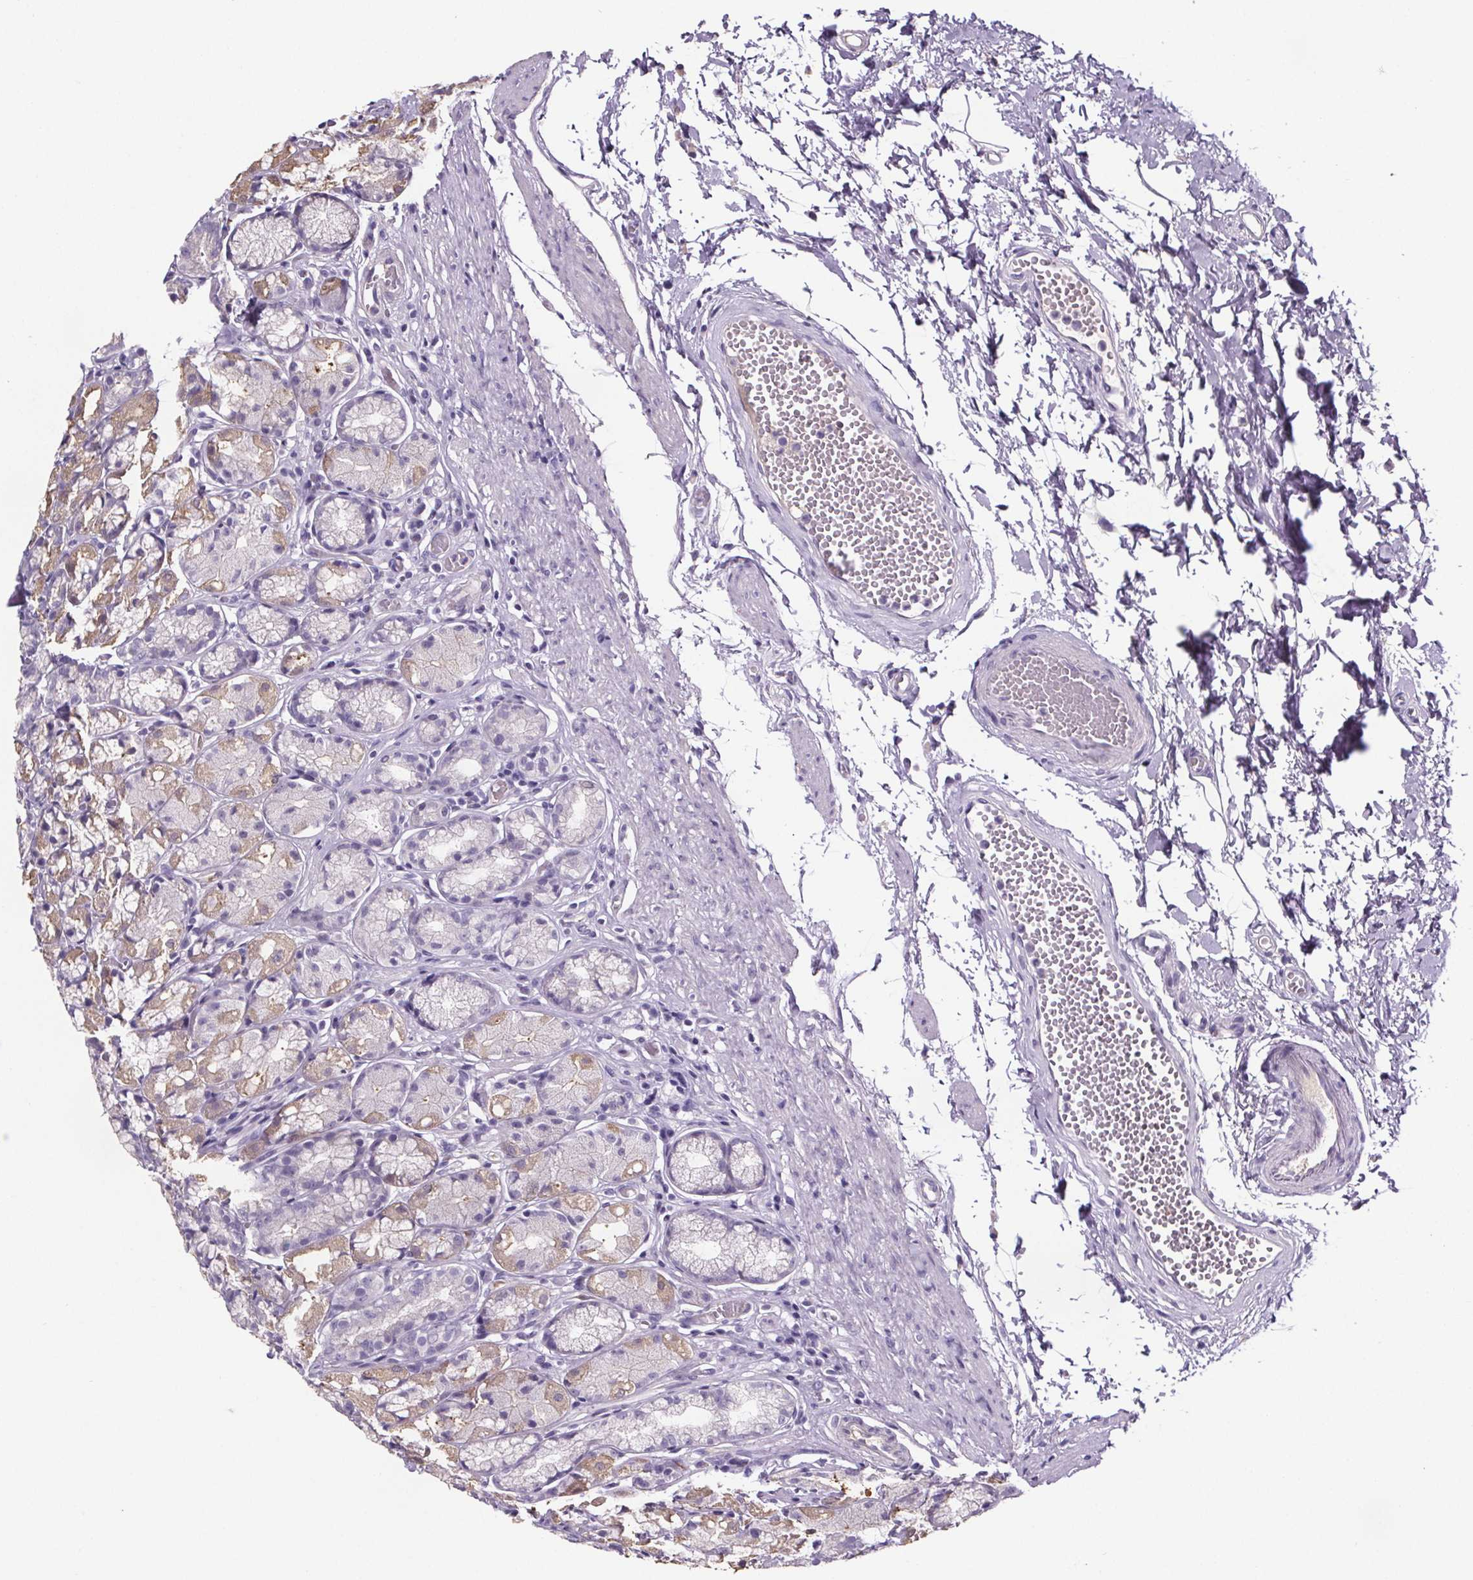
{"staining": {"intensity": "weak", "quantity": "<25%", "location": "cytoplasmic/membranous"}, "tissue": "stomach", "cell_type": "Glandular cells", "image_type": "normal", "snomed": [{"axis": "morphology", "description": "Normal tissue, NOS"}, {"axis": "topography", "description": "Stomach"}], "caption": "Glandular cells are negative for brown protein staining in unremarkable stomach. (DAB (3,3'-diaminobenzidine) immunohistochemistry (IHC) visualized using brightfield microscopy, high magnification).", "gene": "CUBN", "patient": {"sex": "male", "age": 70}}